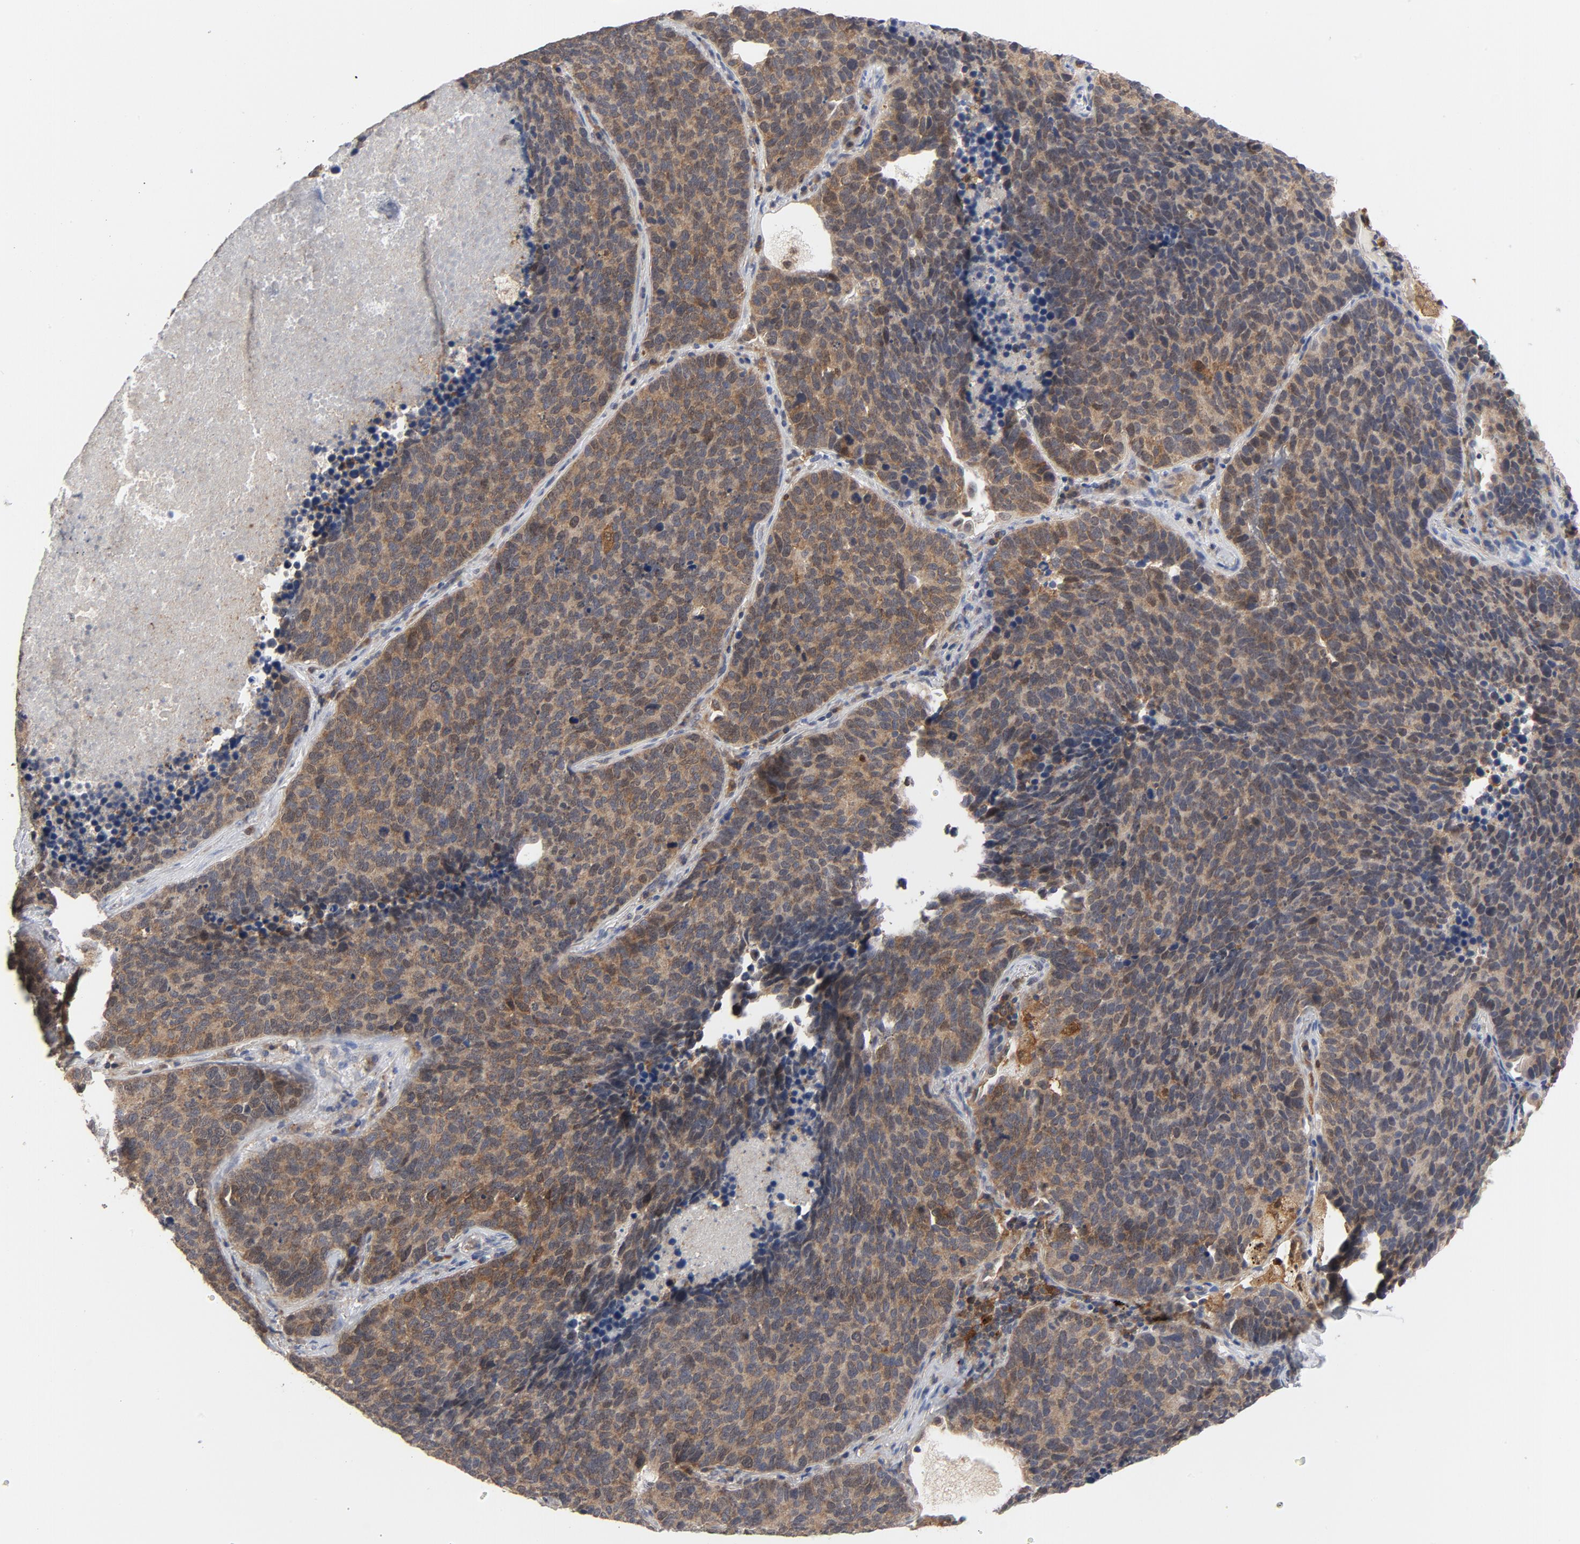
{"staining": {"intensity": "moderate", "quantity": ">75%", "location": "cytoplasmic/membranous,nuclear"}, "tissue": "lung cancer", "cell_type": "Tumor cells", "image_type": "cancer", "snomed": [{"axis": "morphology", "description": "Neoplasm, malignant, NOS"}, {"axis": "topography", "description": "Lung"}], "caption": "A high-resolution photomicrograph shows immunohistochemistry (IHC) staining of lung cancer, which exhibits moderate cytoplasmic/membranous and nuclear expression in approximately >75% of tumor cells.", "gene": "PRDX1", "patient": {"sex": "female", "age": 75}}